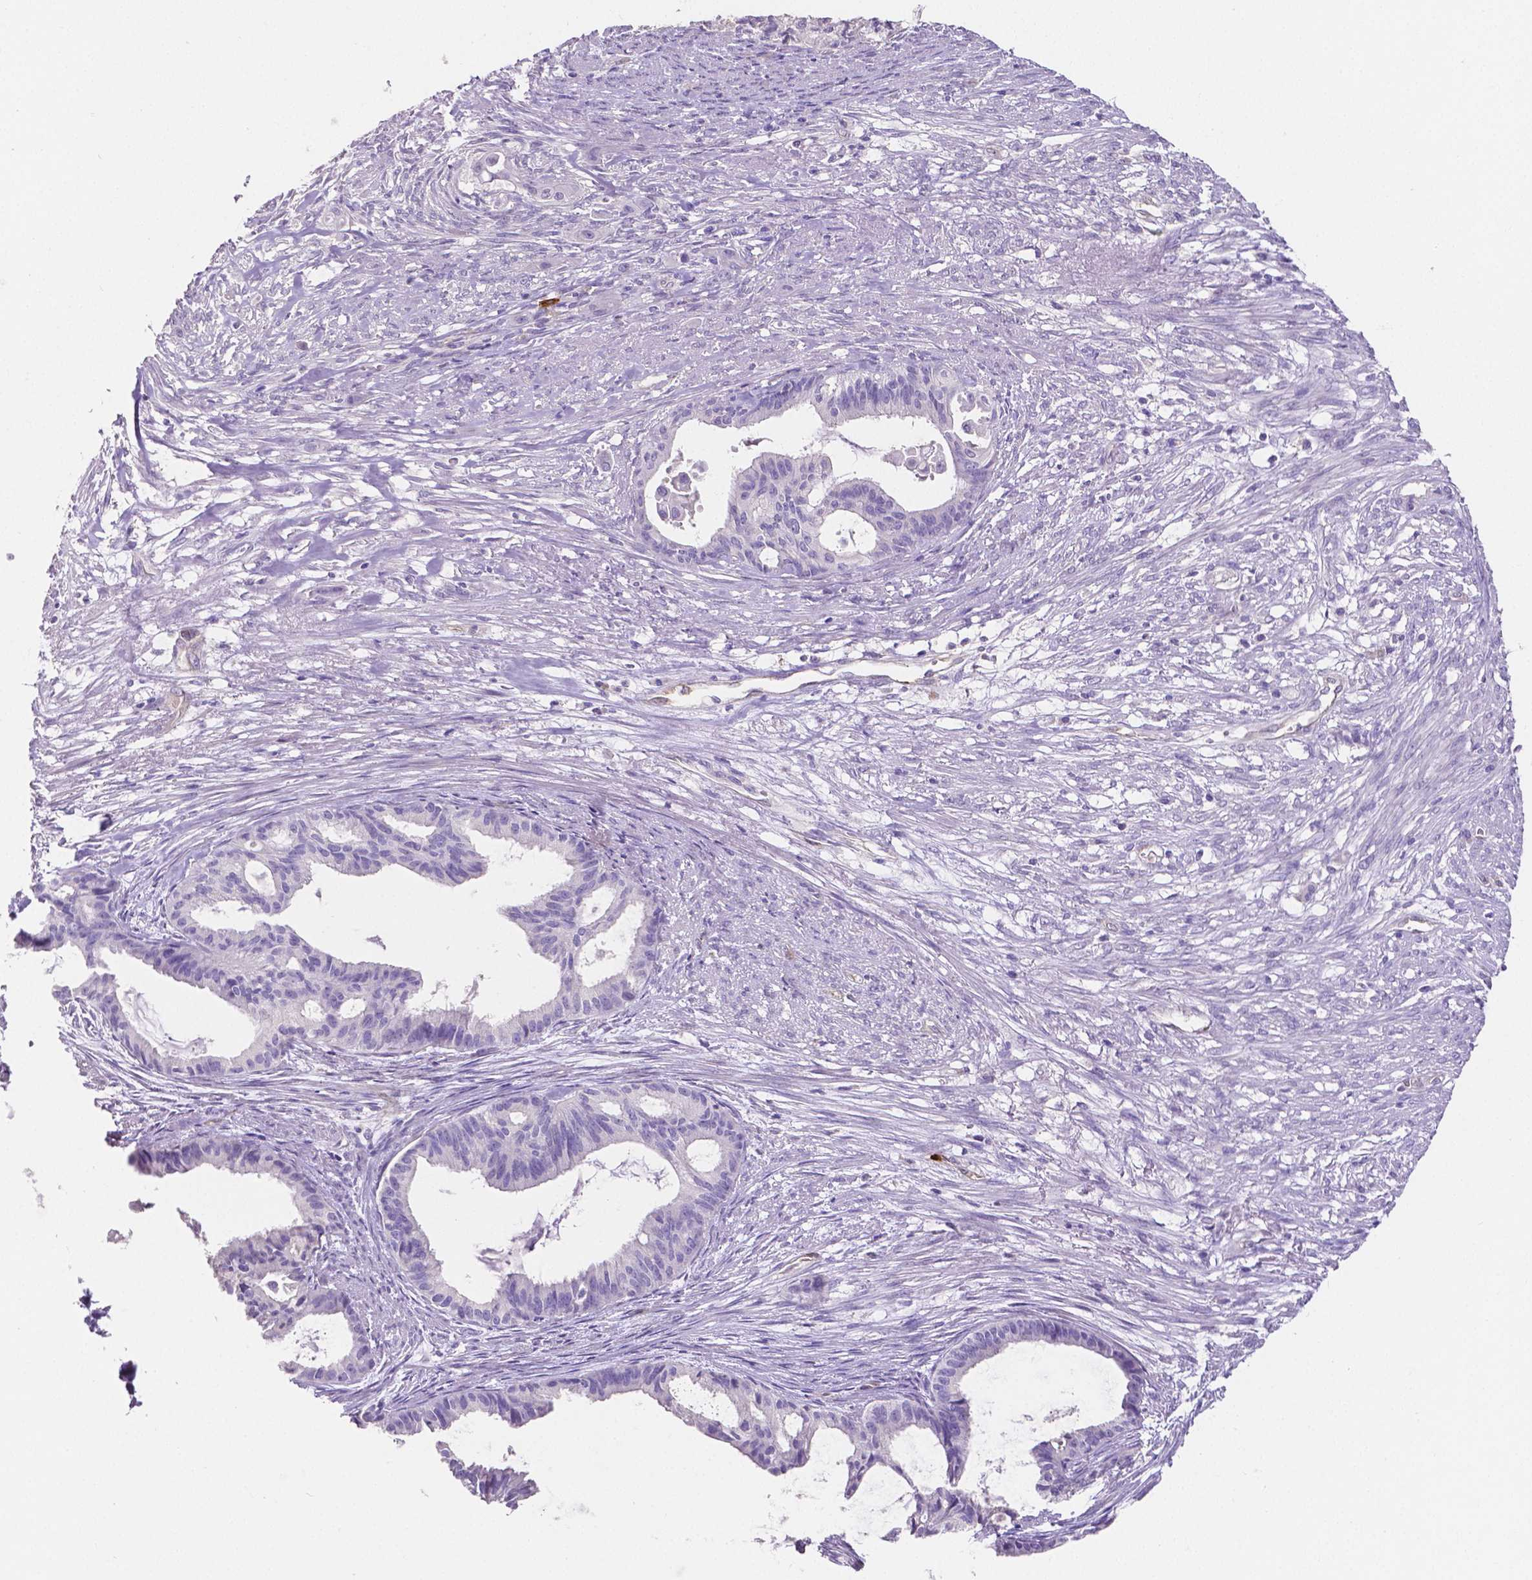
{"staining": {"intensity": "negative", "quantity": "none", "location": "none"}, "tissue": "endometrial cancer", "cell_type": "Tumor cells", "image_type": "cancer", "snomed": [{"axis": "morphology", "description": "Adenocarcinoma, NOS"}, {"axis": "topography", "description": "Endometrium"}], "caption": "A histopathology image of human adenocarcinoma (endometrial) is negative for staining in tumor cells. The staining is performed using DAB brown chromogen with nuclei counter-stained in using hematoxylin.", "gene": "MMP9", "patient": {"sex": "female", "age": 86}}